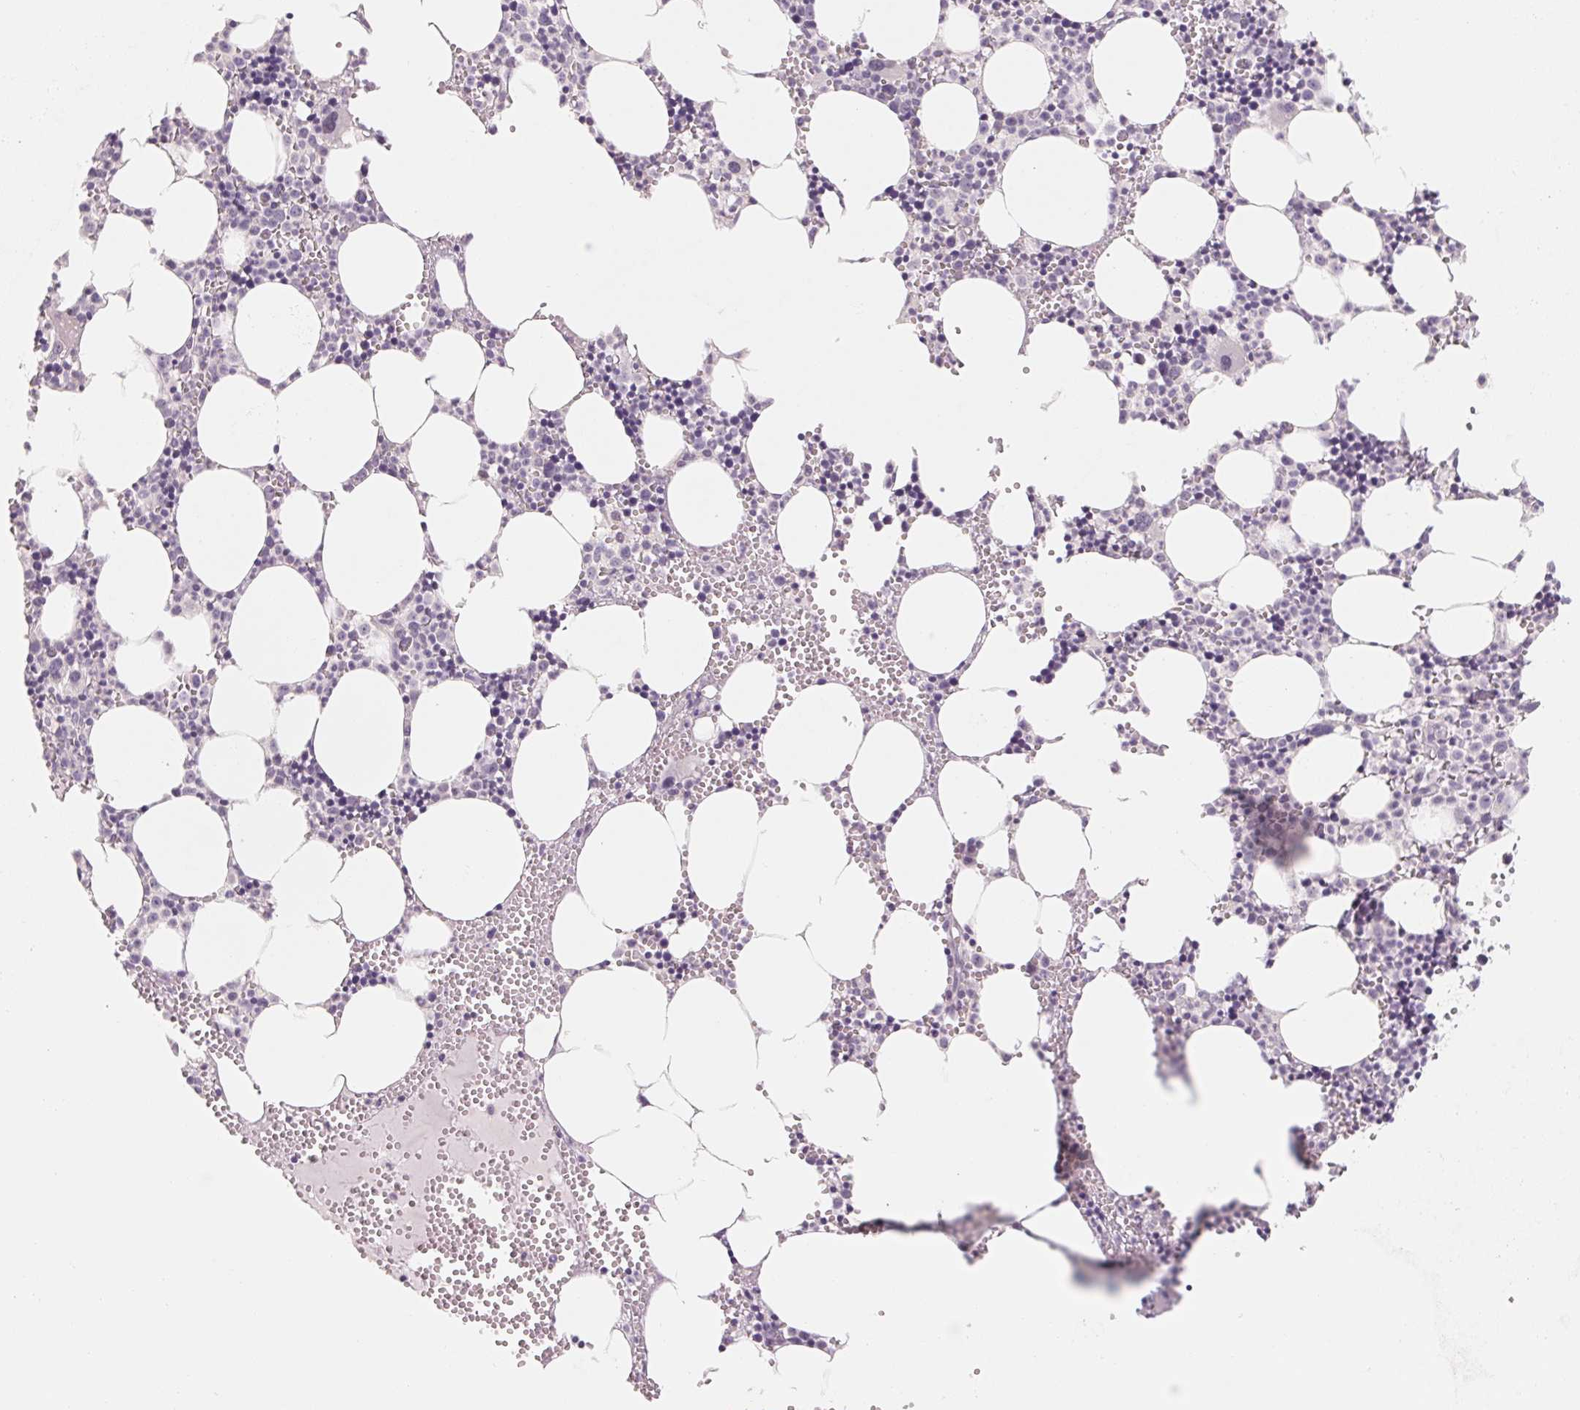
{"staining": {"intensity": "negative", "quantity": "none", "location": "none"}, "tissue": "bone marrow", "cell_type": "Hematopoietic cells", "image_type": "normal", "snomed": [{"axis": "morphology", "description": "Normal tissue, NOS"}, {"axis": "topography", "description": "Bone marrow"}], "caption": "Image shows no protein expression in hematopoietic cells of benign bone marrow. Nuclei are stained in blue.", "gene": "CAPZA3", "patient": {"sex": "male", "age": 89}}